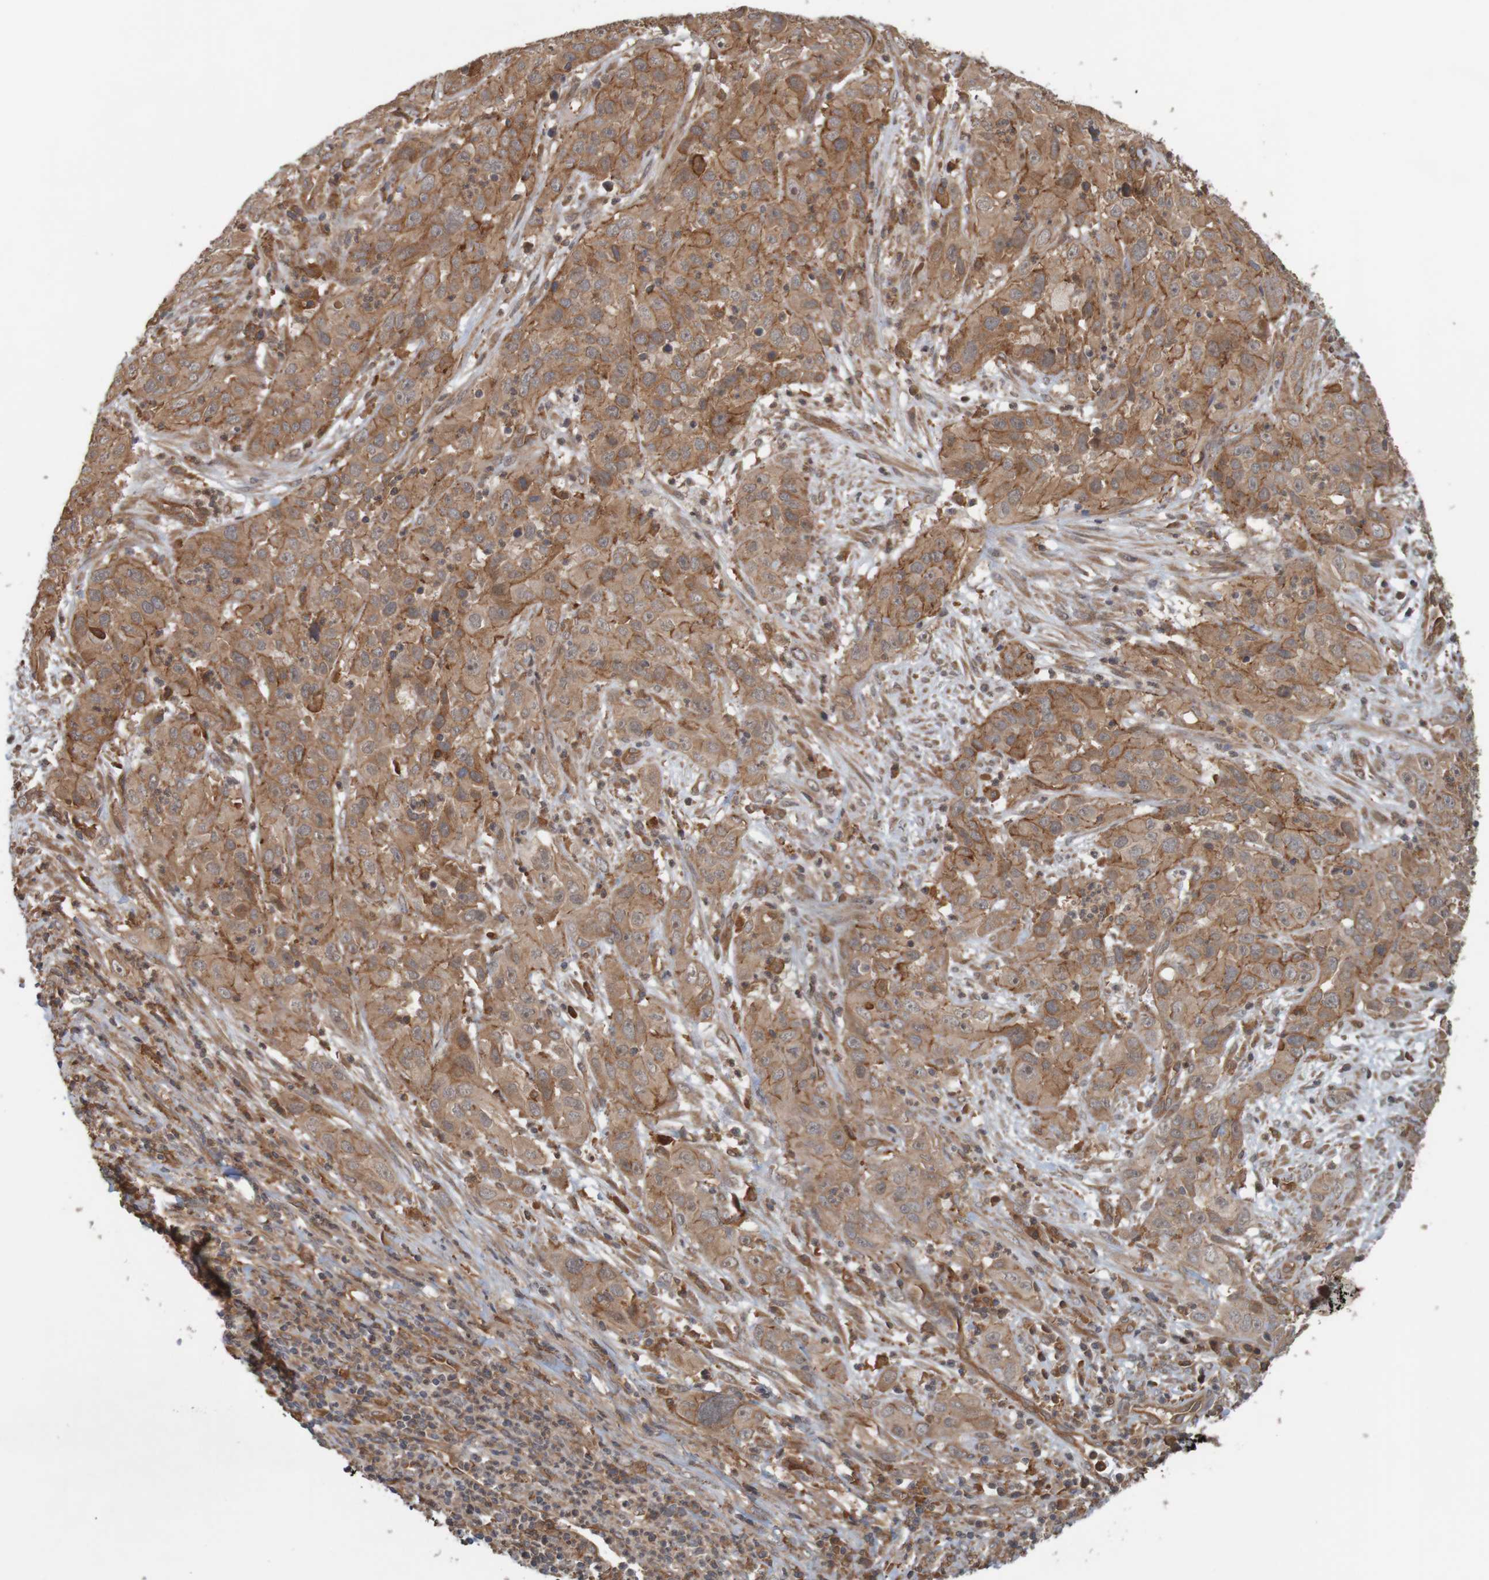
{"staining": {"intensity": "moderate", "quantity": ">75%", "location": "cytoplasmic/membranous"}, "tissue": "cervical cancer", "cell_type": "Tumor cells", "image_type": "cancer", "snomed": [{"axis": "morphology", "description": "Squamous cell carcinoma, NOS"}, {"axis": "topography", "description": "Cervix"}], "caption": "A brown stain shows moderate cytoplasmic/membranous staining of a protein in cervical squamous cell carcinoma tumor cells.", "gene": "ARHGEF11", "patient": {"sex": "female", "age": 32}}